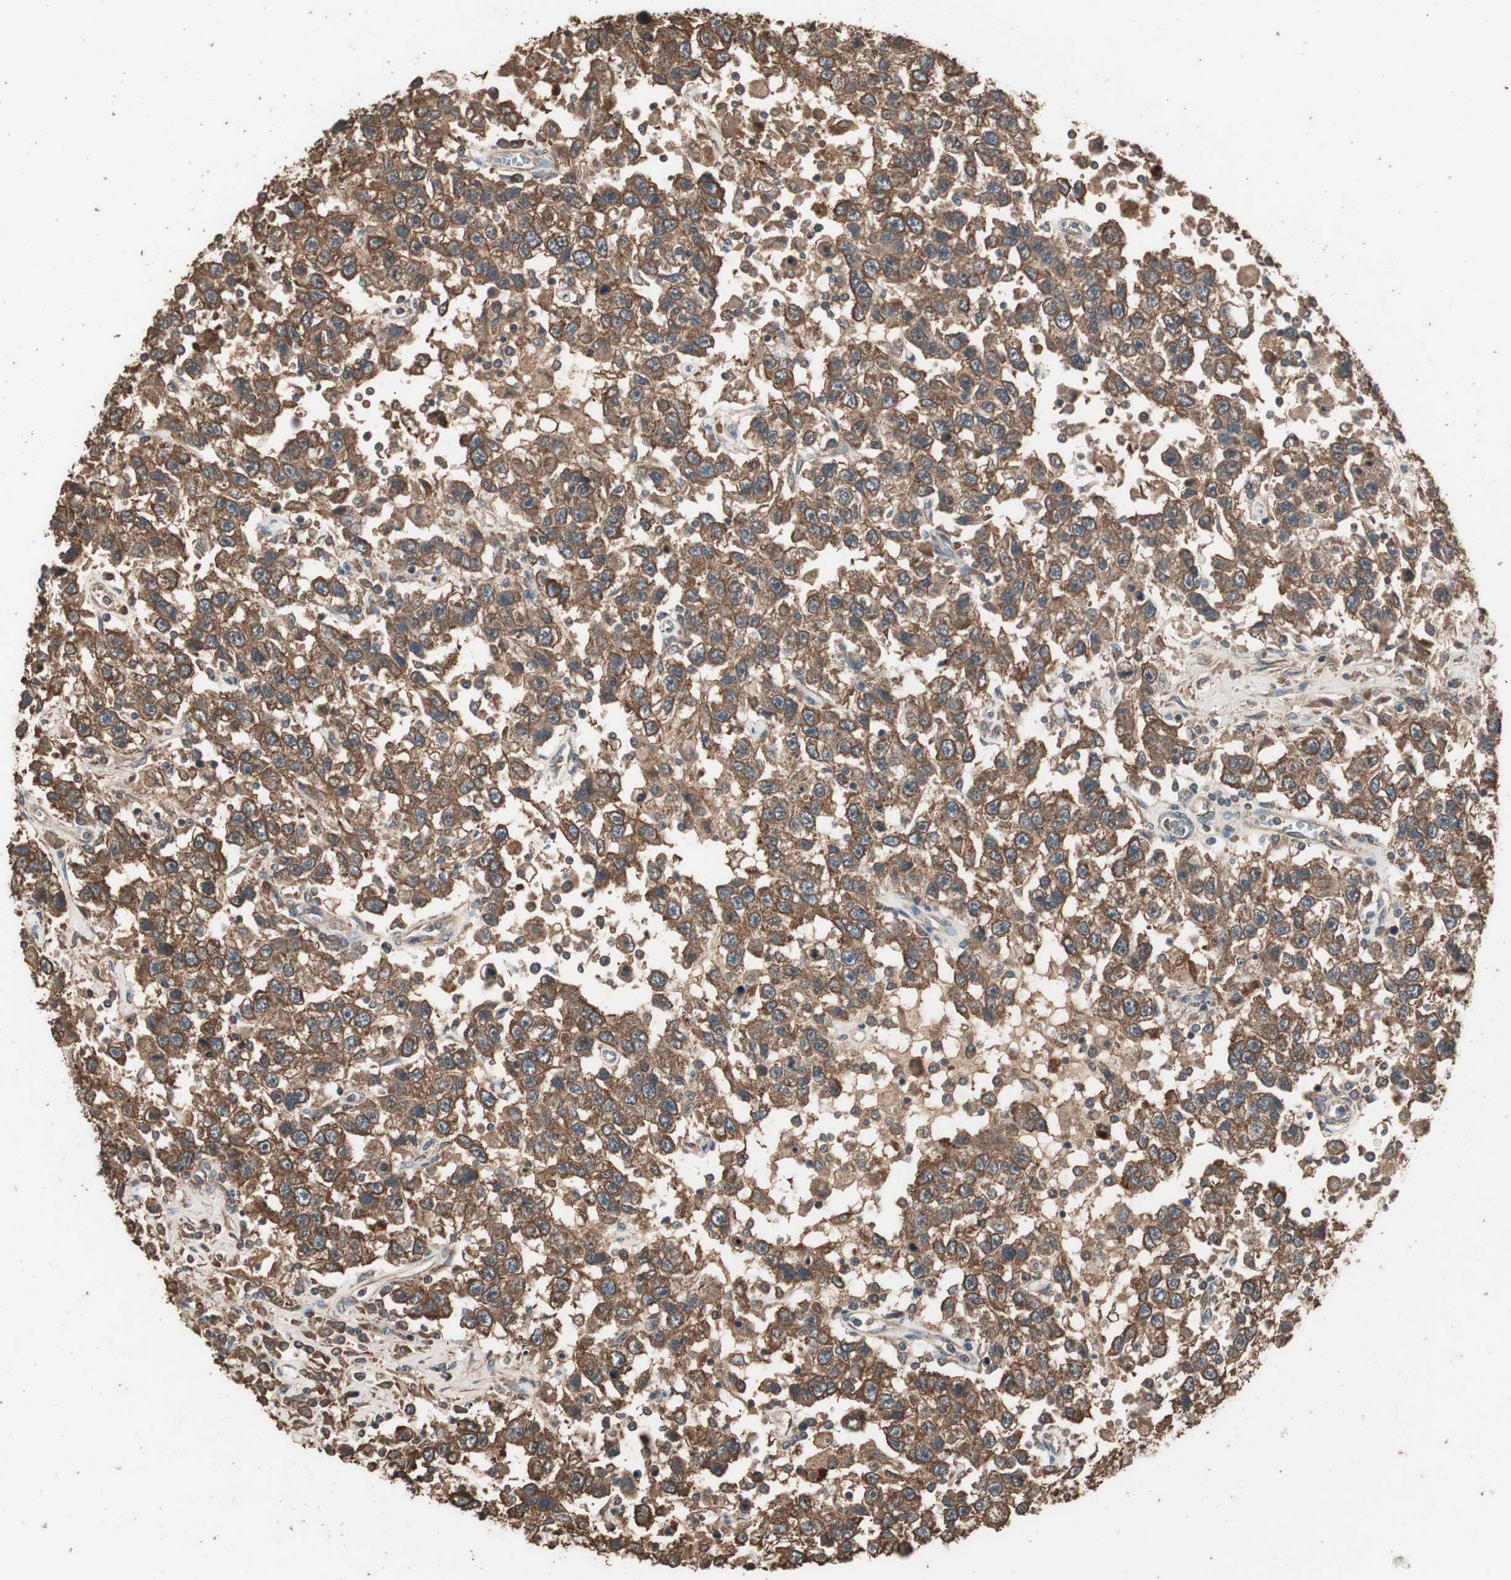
{"staining": {"intensity": "strong", "quantity": ">75%", "location": "cytoplasmic/membranous"}, "tissue": "testis cancer", "cell_type": "Tumor cells", "image_type": "cancer", "snomed": [{"axis": "morphology", "description": "Seminoma, NOS"}, {"axis": "topography", "description": "Testis"}], "caption": "Testis cancer (seminoma) tissue reveals strong cytoplasmic/membranous positivity in about >75% of tumor cells", "gene": "CCN4", "patient": {"sex": "male", "age": 41}}